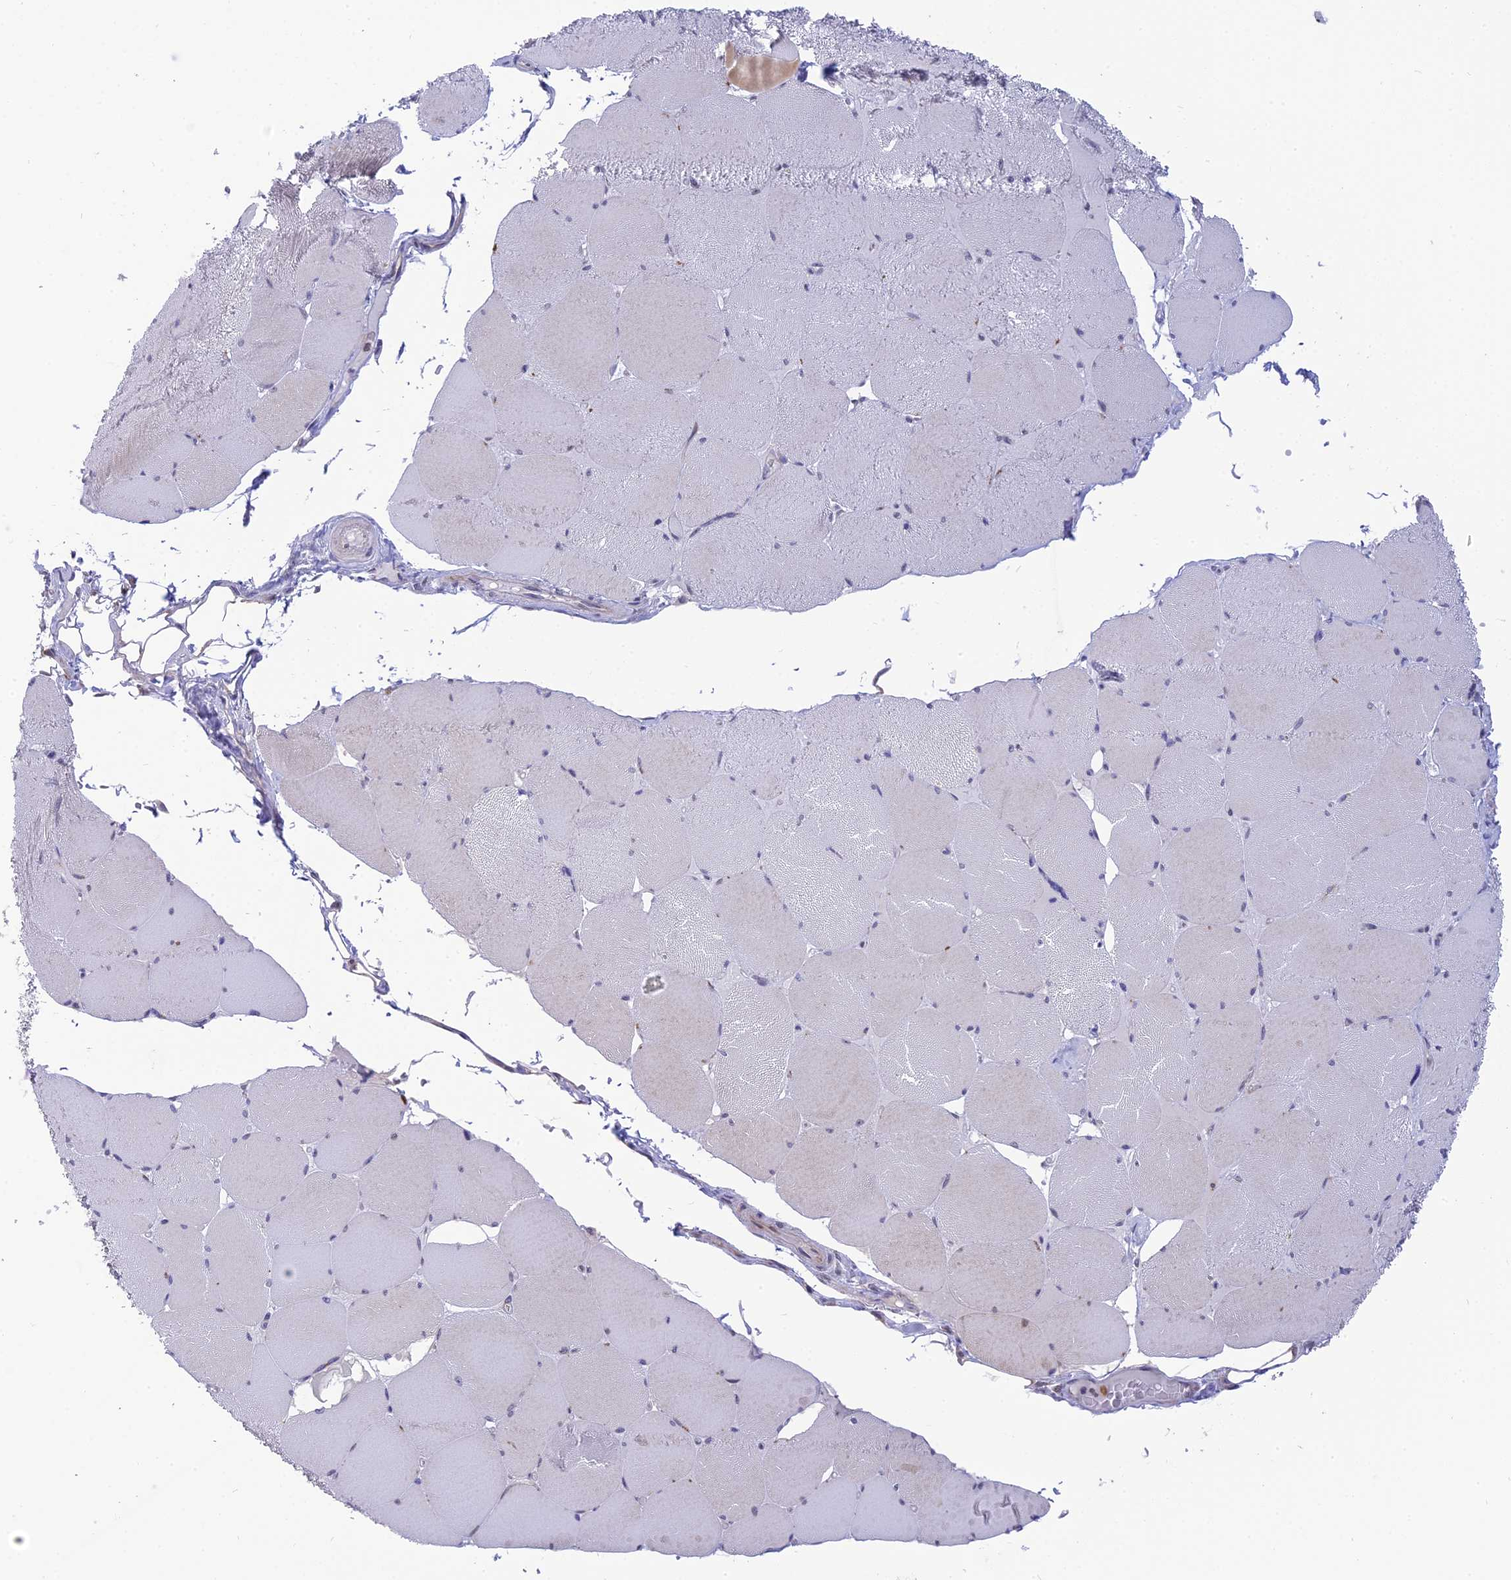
{"staining": {"intensity": "negative", "quantity": "none", "location": "none"}, "tissue": "skeletal muscle", "cell_type": "Myocytes", "image_type": "normal", "snomed": [{"axis": "morphology", "description": "Normal tissue, NOS"}, {"axis": "topography", "description": "Skeletal muscle"}, {"axis": "topography", "description": "Head-Neck"}], "caption": "IHC histopathology image of benign skeletal muscle: skeletal muscle stained with DAB exhibits no significant protein positivity in myocytes.", "gene": "KCTD14", "patient": {"sex": "male", "age": 66}}